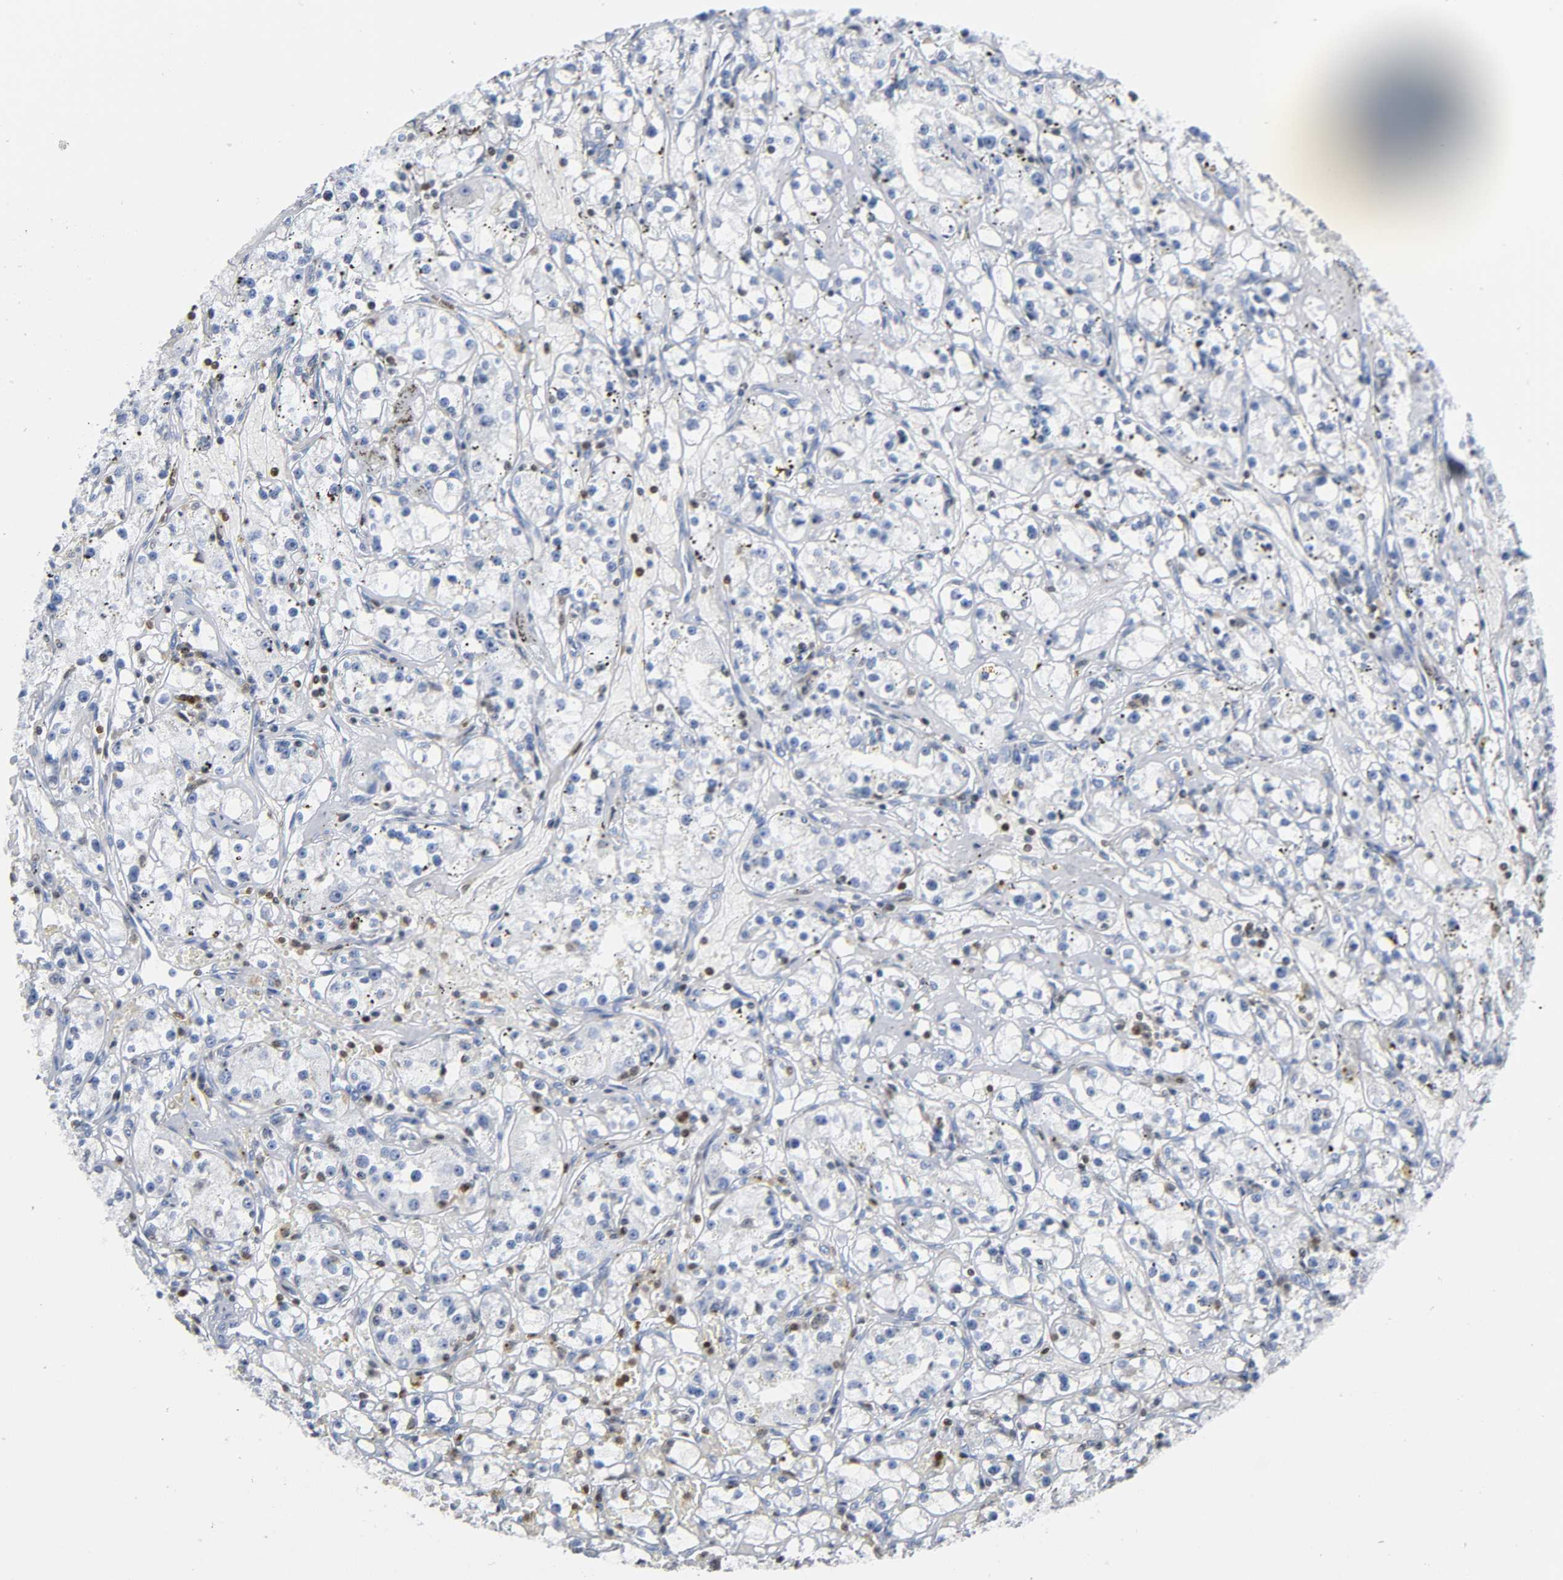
{"staining": {"intensity": "negative", "quantity": "none", "location": "none"}, "tissue": "renal cancer", "cell_type": "Tumor cells", "image_type": "cancer", "snomed": [{"axis": "morphology", "description": "Adenocarcinoma, NOS"}, {"axis": "topography", "description": "Kidney"}], "caption": "Histopathology image shows no protein positivity in tumor cells of adenocarcinoma (renal) tissue.", "gene": "DOK2", "patient": {"sex": "male", "age": 56}}